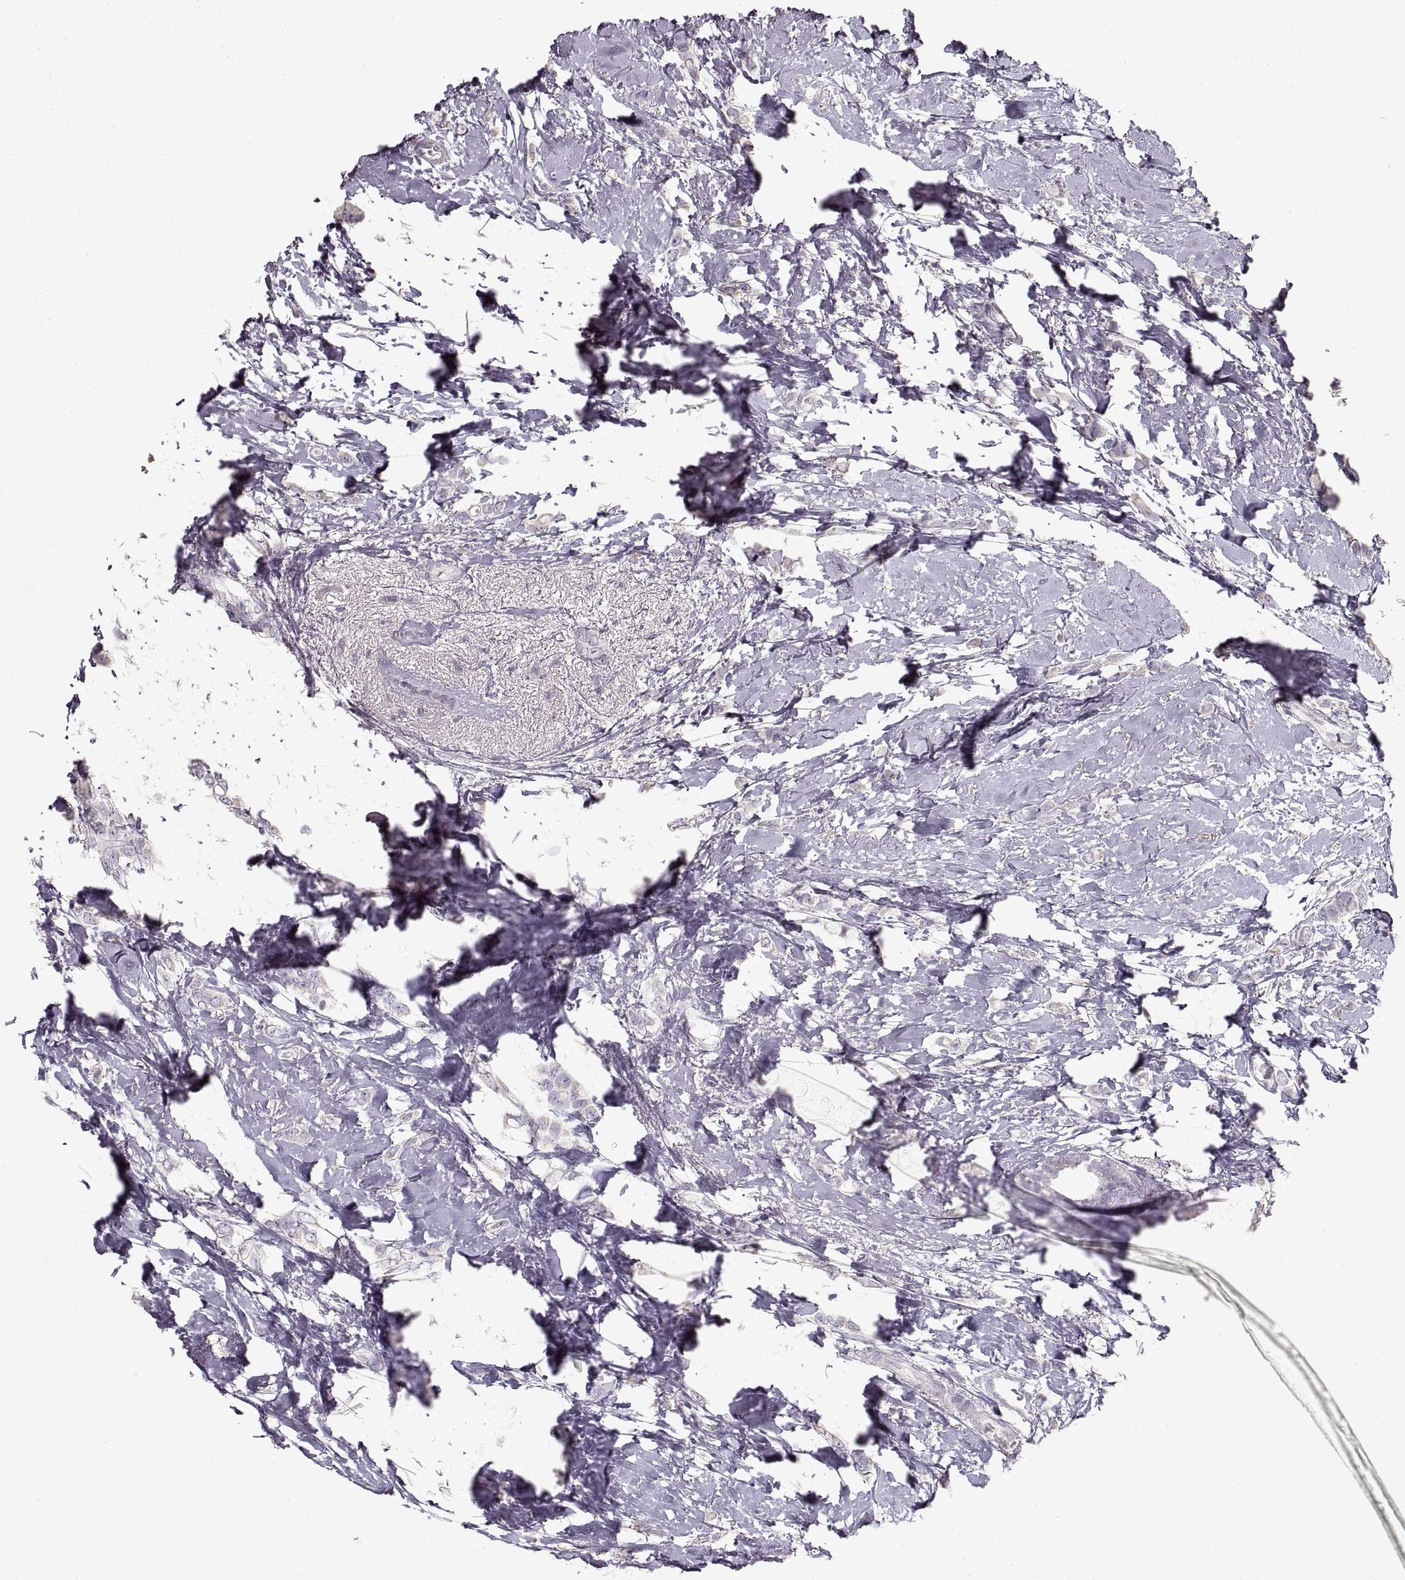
{"staining": {"intensity": "negative", "quantity": "none", "location": "none"}, "tissue": "breast cancer", "cell_type": "Tumor cells", "image_type": "cancer", "snomed": [{"axis": "morphology", "description": "Lobular carcinoma"}, {"axis": "topography", "description": "Breast"}], "caption": "High power microscopy histopathology image of an immunohistochemistry (IHC) histopathology image of breast cancer, revealing no significant positivity in tumor cells.", "gene": "ZP3", "patient": {"sex": "female", "age": 66}}